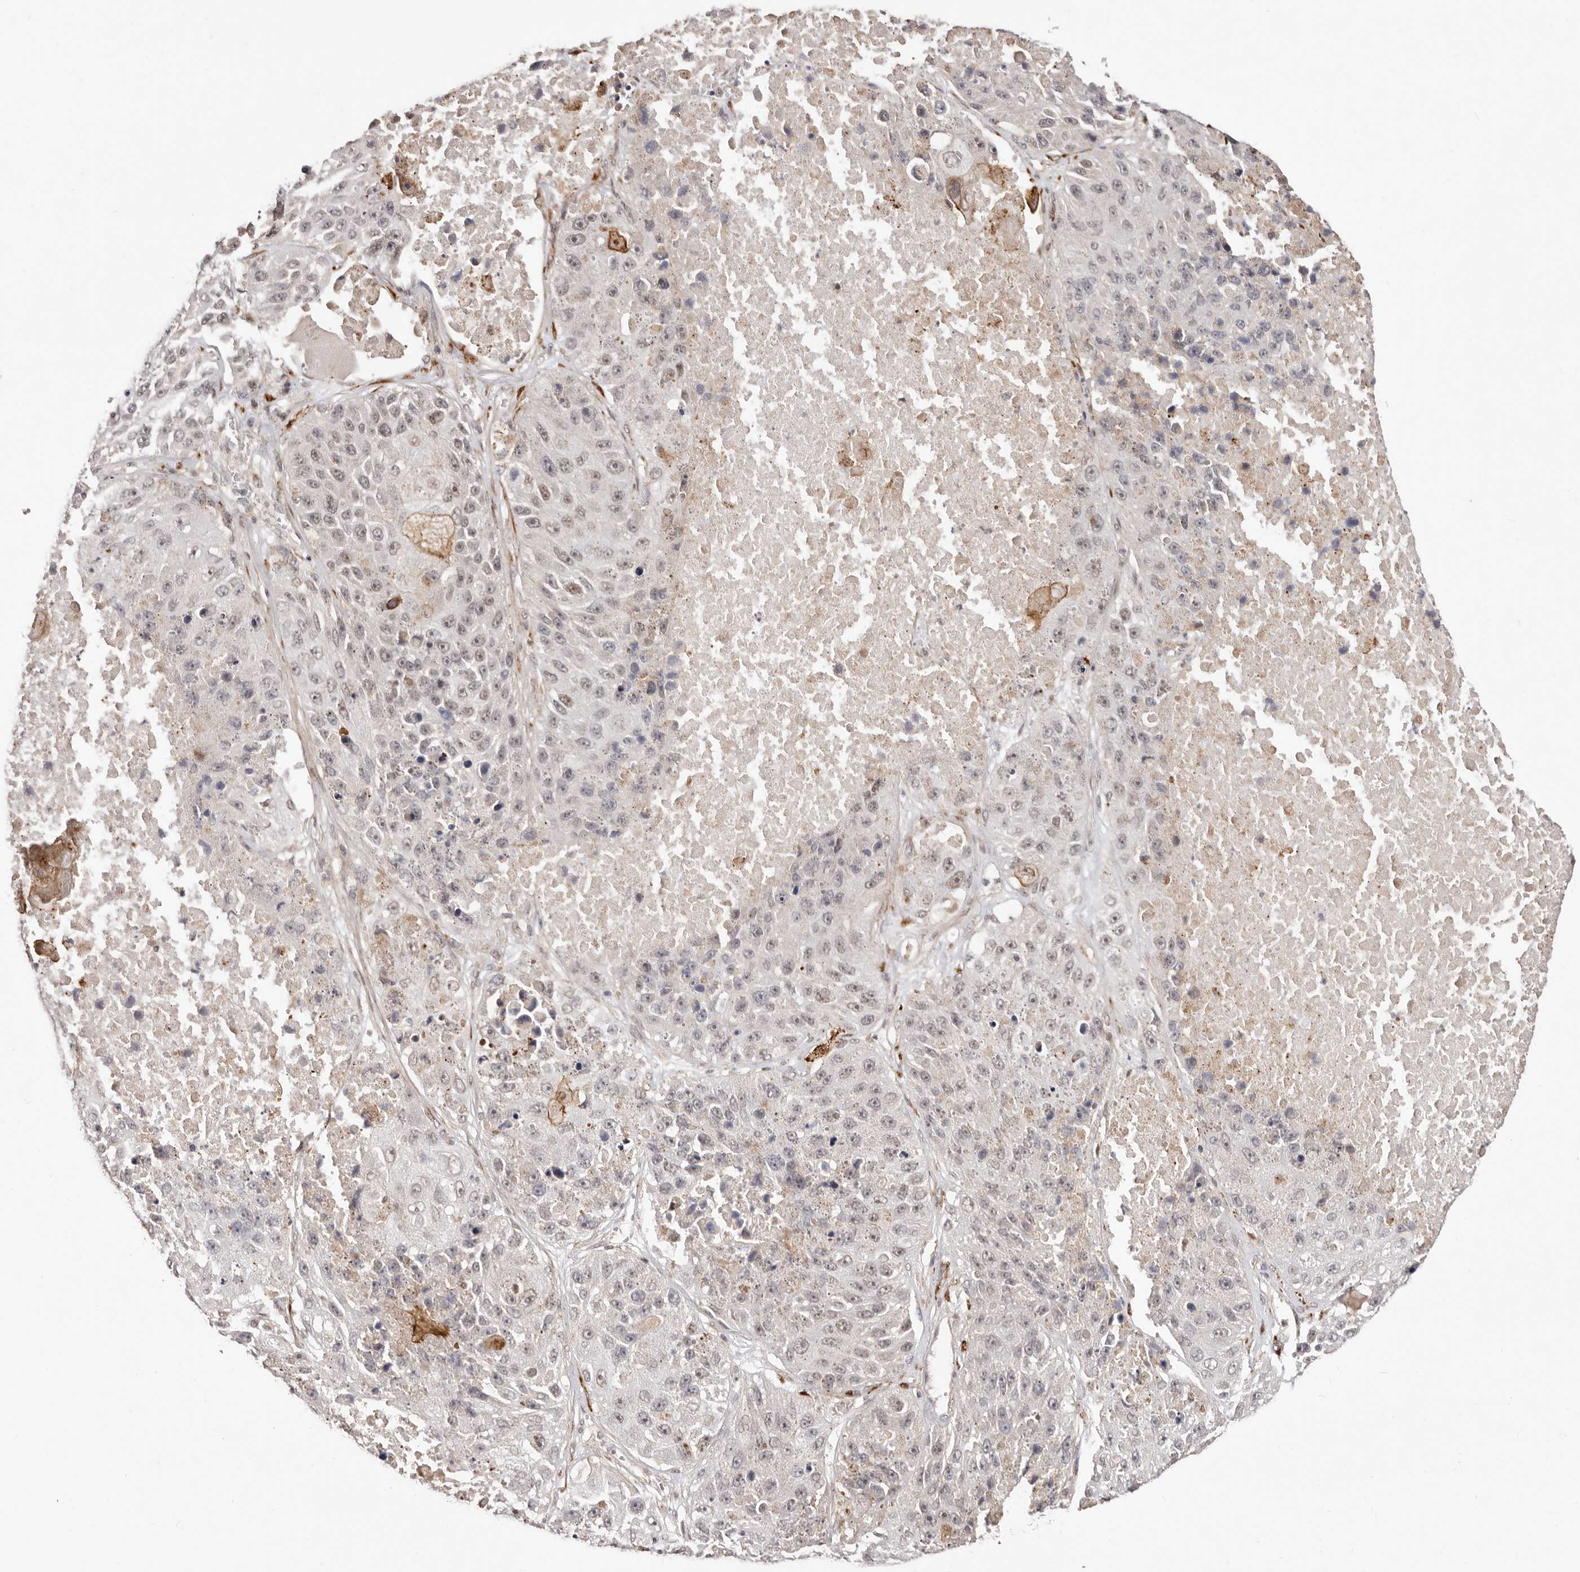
{"staining": {"intensity": "weak", "quantity": "<25%", "location": "nuclear"}, "tissue": "lung cancer", "cell_type": "Tumor cells", "image_type": "cancer", "snomed": [{"axis": "morphology", "description": "Squamous cell carcinoma, NOS"}, {"axis": "topography", "description": "Lung"}], "caption": "Tumor cells show no significant protein expression in lung squamous cell carcinoma.", "gene": "SRCAP", "patient": {"sex": "male", "age": 61}}